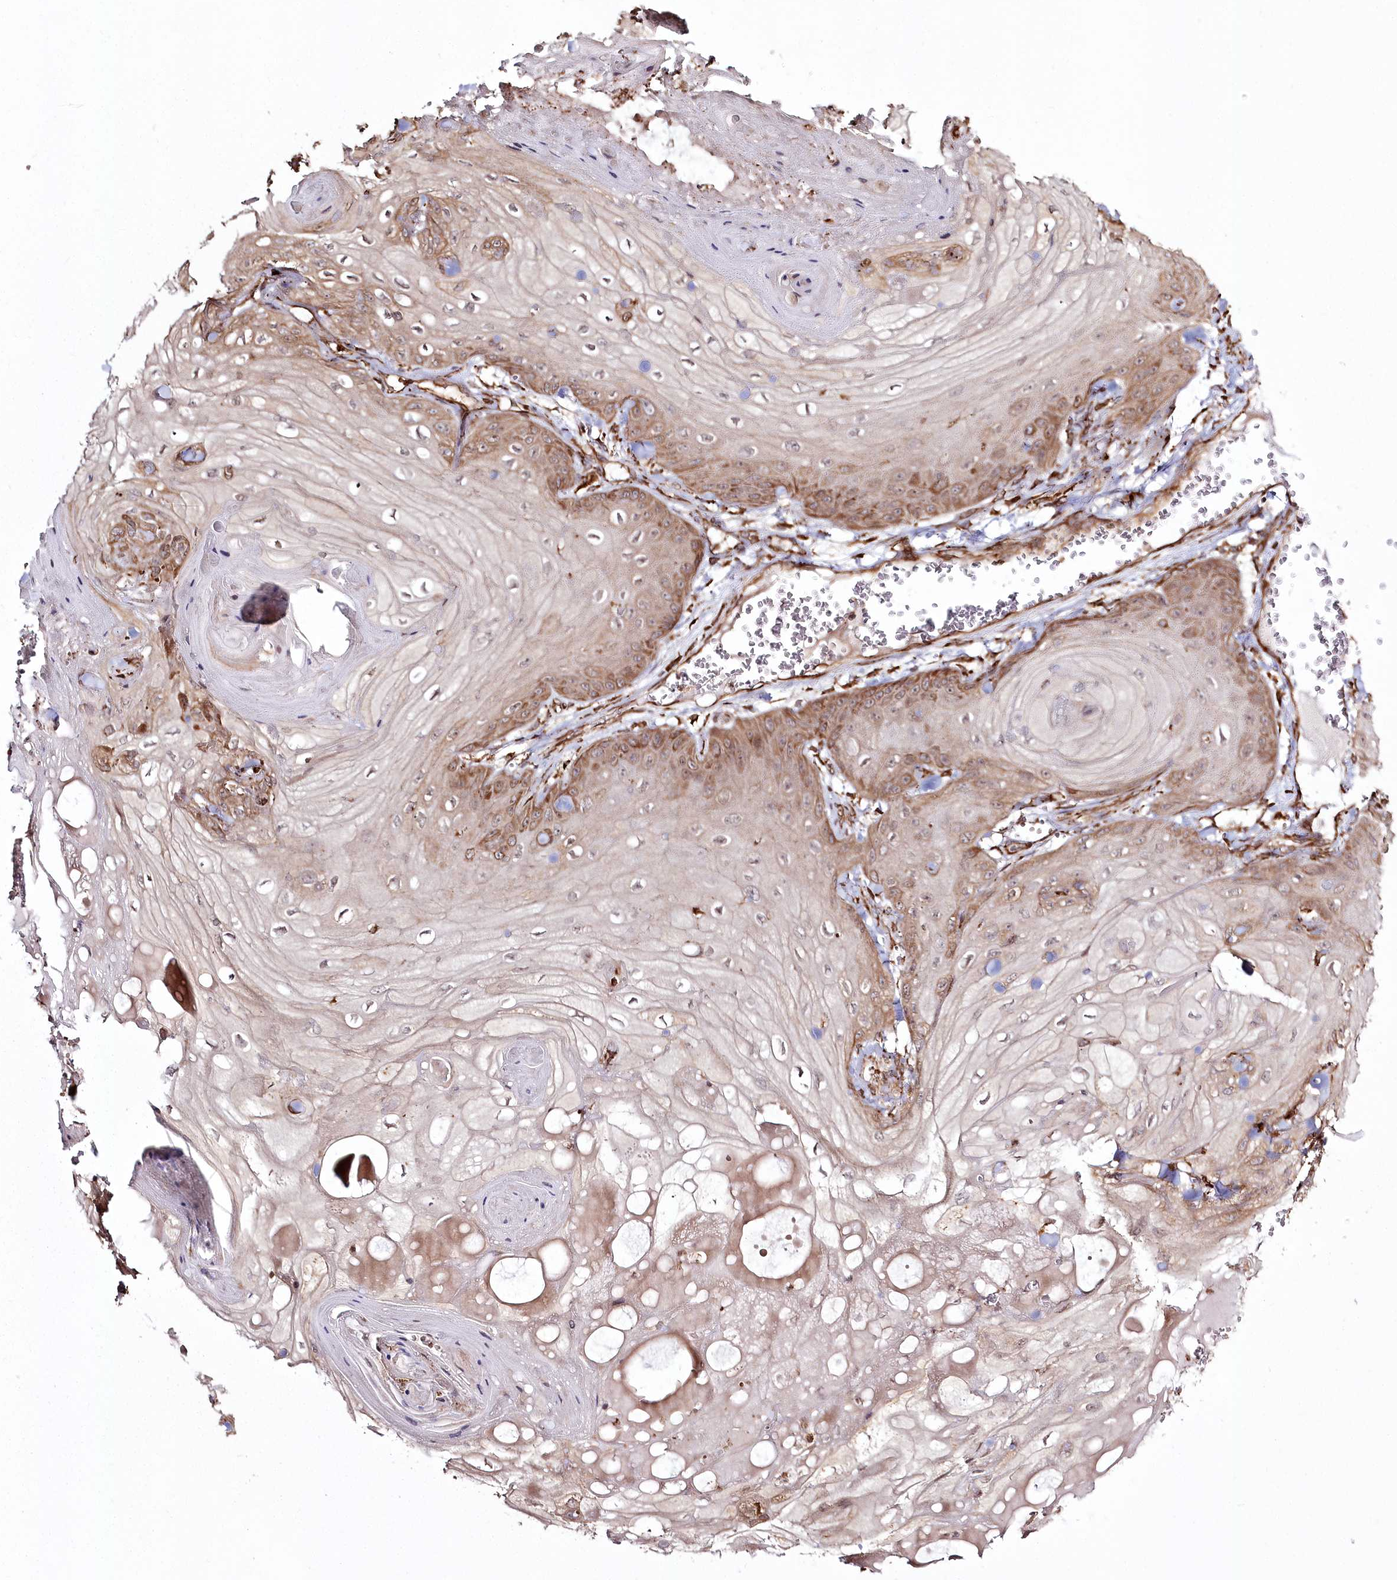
{"staining": {"intensity": "moderate", "quantity": ">75%", "location": "cytoplasmic/membranous"}, "tissue": "skin cancer", "cell_type": "Tumor cells", "image_type": "cancer", "snomed": [{"axis": "morphology", "description": "Squamous cell carcinoma, NOS"}, {"axis": "topography", "description": "Skin"}], "caption": "Immunohistochemical staining of skin cancer (squamous cell carcinoma) reveals moderate cytoplasmic/membranous protein expression in about >75% of tumor cells.", "gene": "FAM13A", "patient": {"sex": "male", "age": 74}}